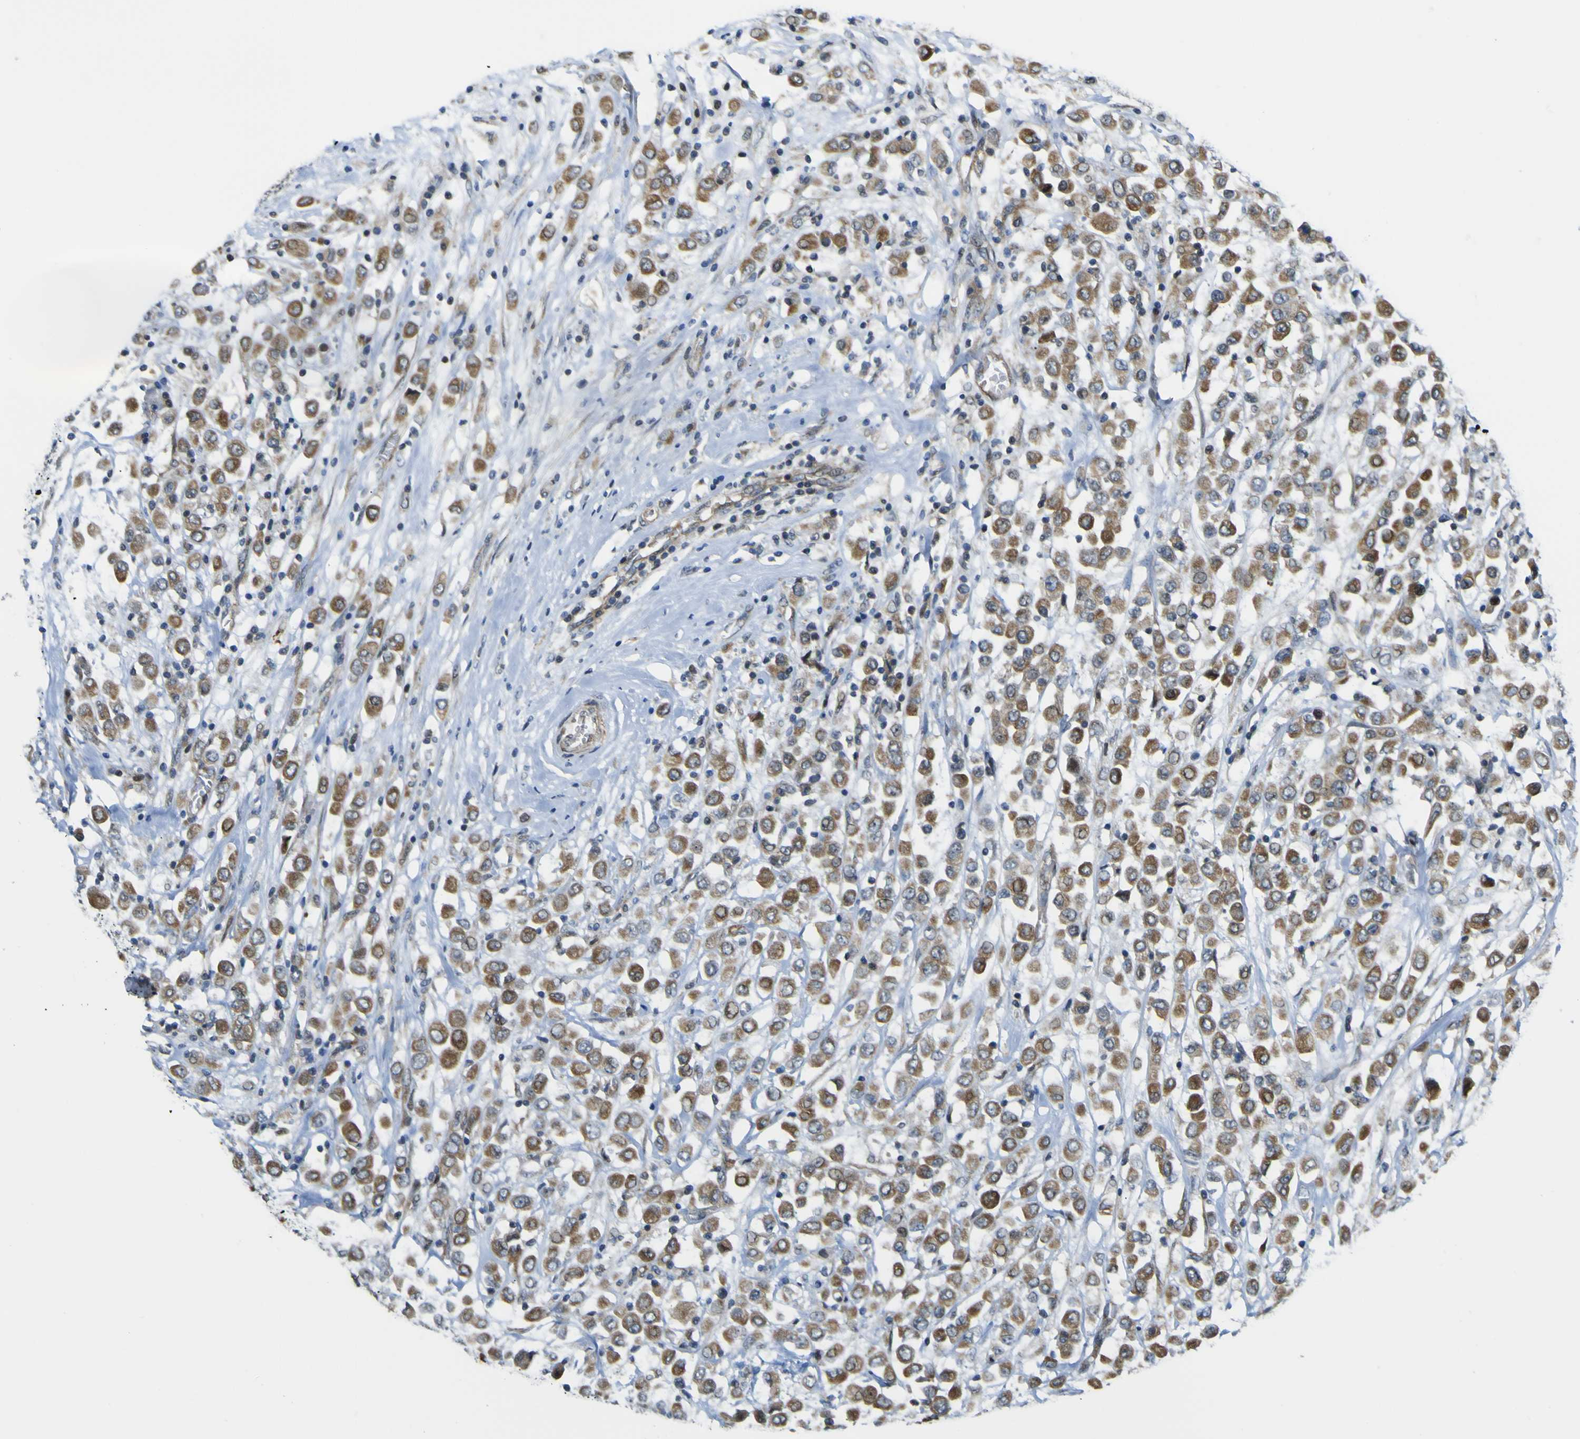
{"staining": {"intensity": "strong", "quantity": ">75%", "location": "cytoplasmic/membranous"}, "tissue": "breast cancer", "cell_type": "Tumor cells", "image_type": "cancer", "snomed": [{"axis": "morphology", "description": "Duct carcinoma"}, {"axis": "topography", "description": "Breast"}], "caption": "A brown stain labels strong cytoplasmic/membranous positivity of a protein in human intraductal carcinoma (breast) tumor cells.", "gene": "KDM7A", "patient": {"sex": "female", "age": 61}}